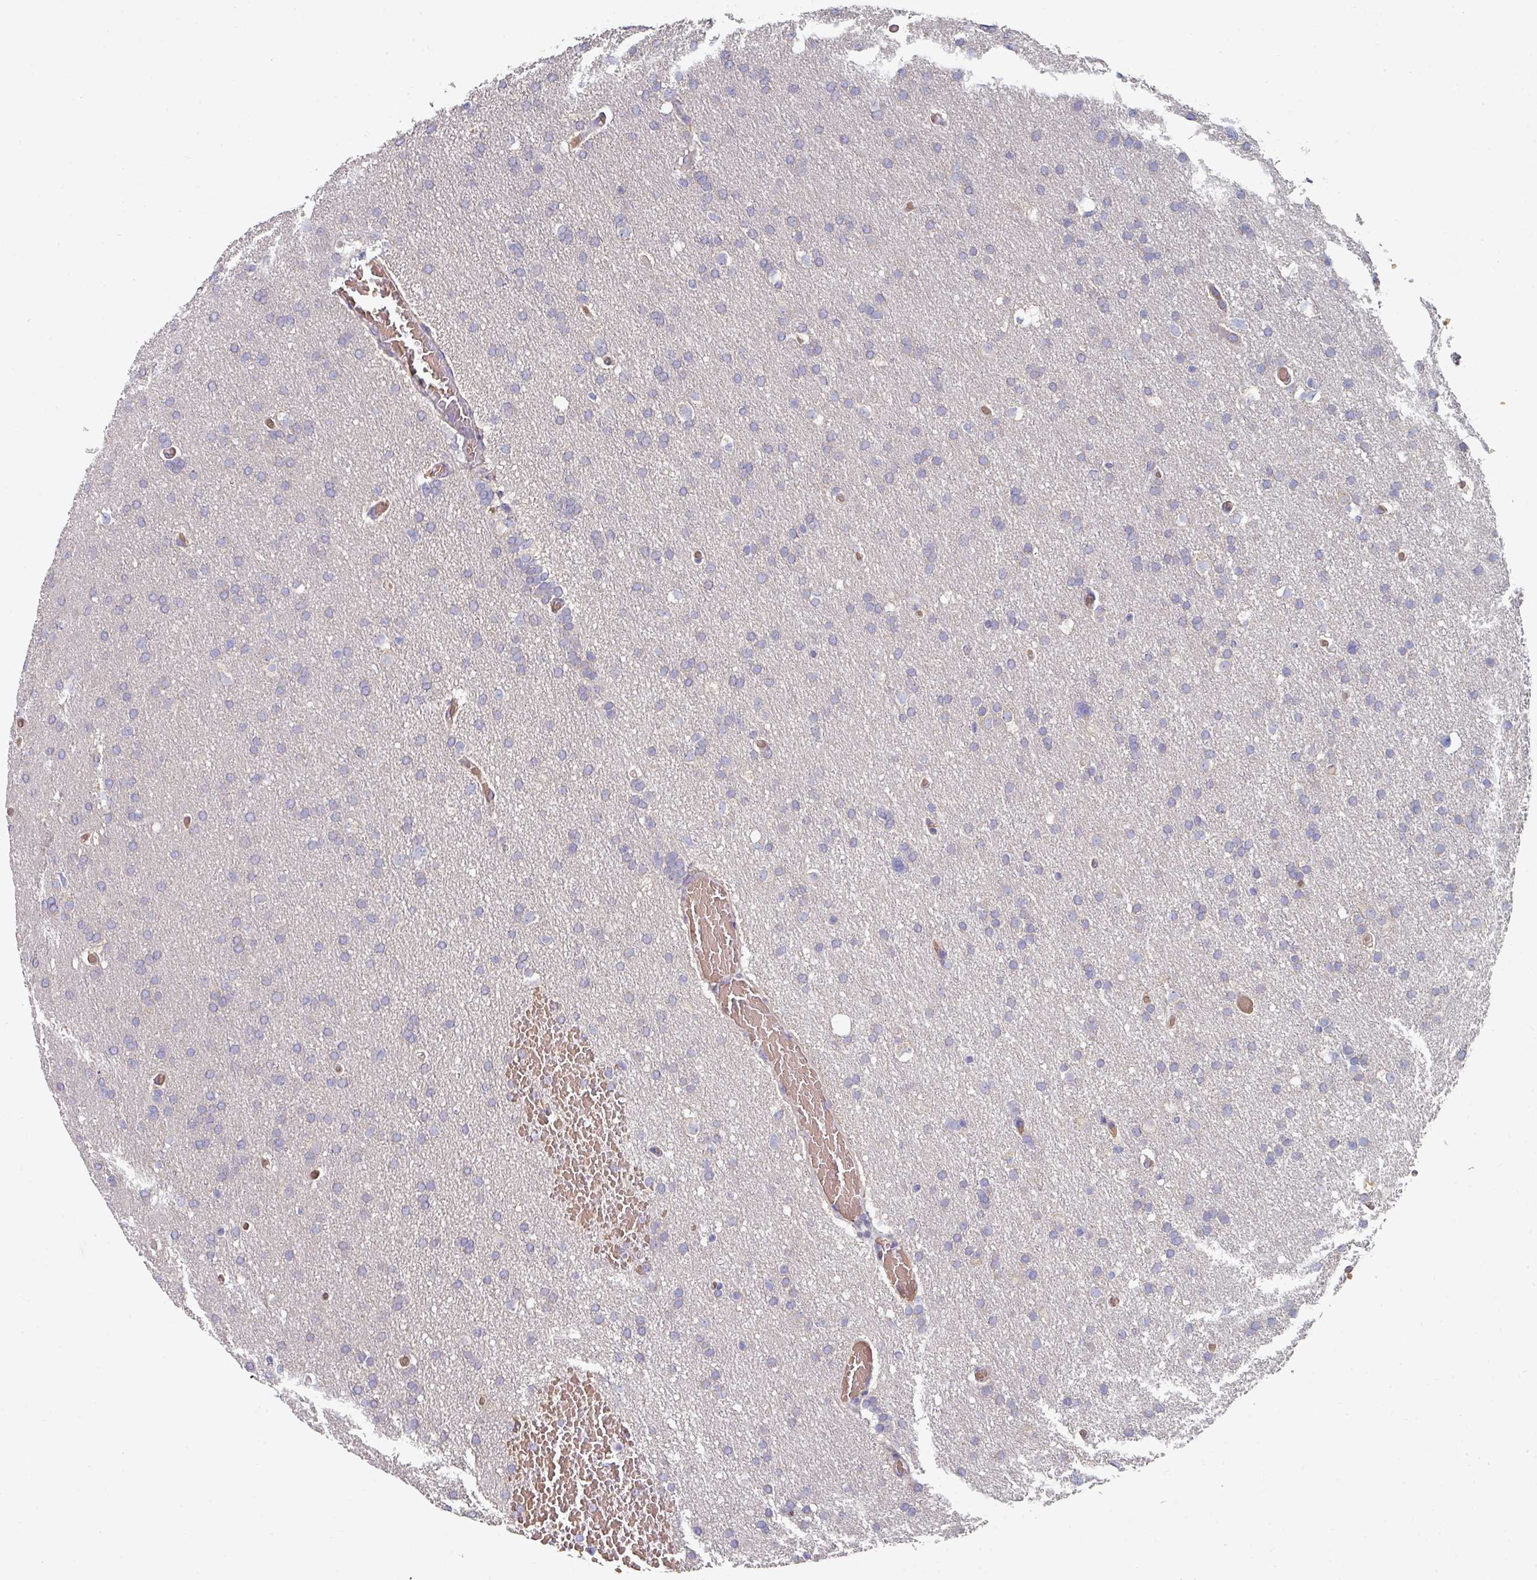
{"staining": {"intensity": "negative", "quantity": "none", "location": "none"}, "tissue": "glioma", "cell_type": "Tumor cells", "image_type": "cancer", "snomed": [{"axis": "morphology", "description": "Glioma, malignant, High grade"}, {"axis": "topography", "description": "Cerebral cortex"}], "caption": "A photomicrograph of human malignant glioma (high-grade) is negative for staining in tumor cells.", "gene": "PYROXD2", "patient": {"sex": "female", "age": 36}}